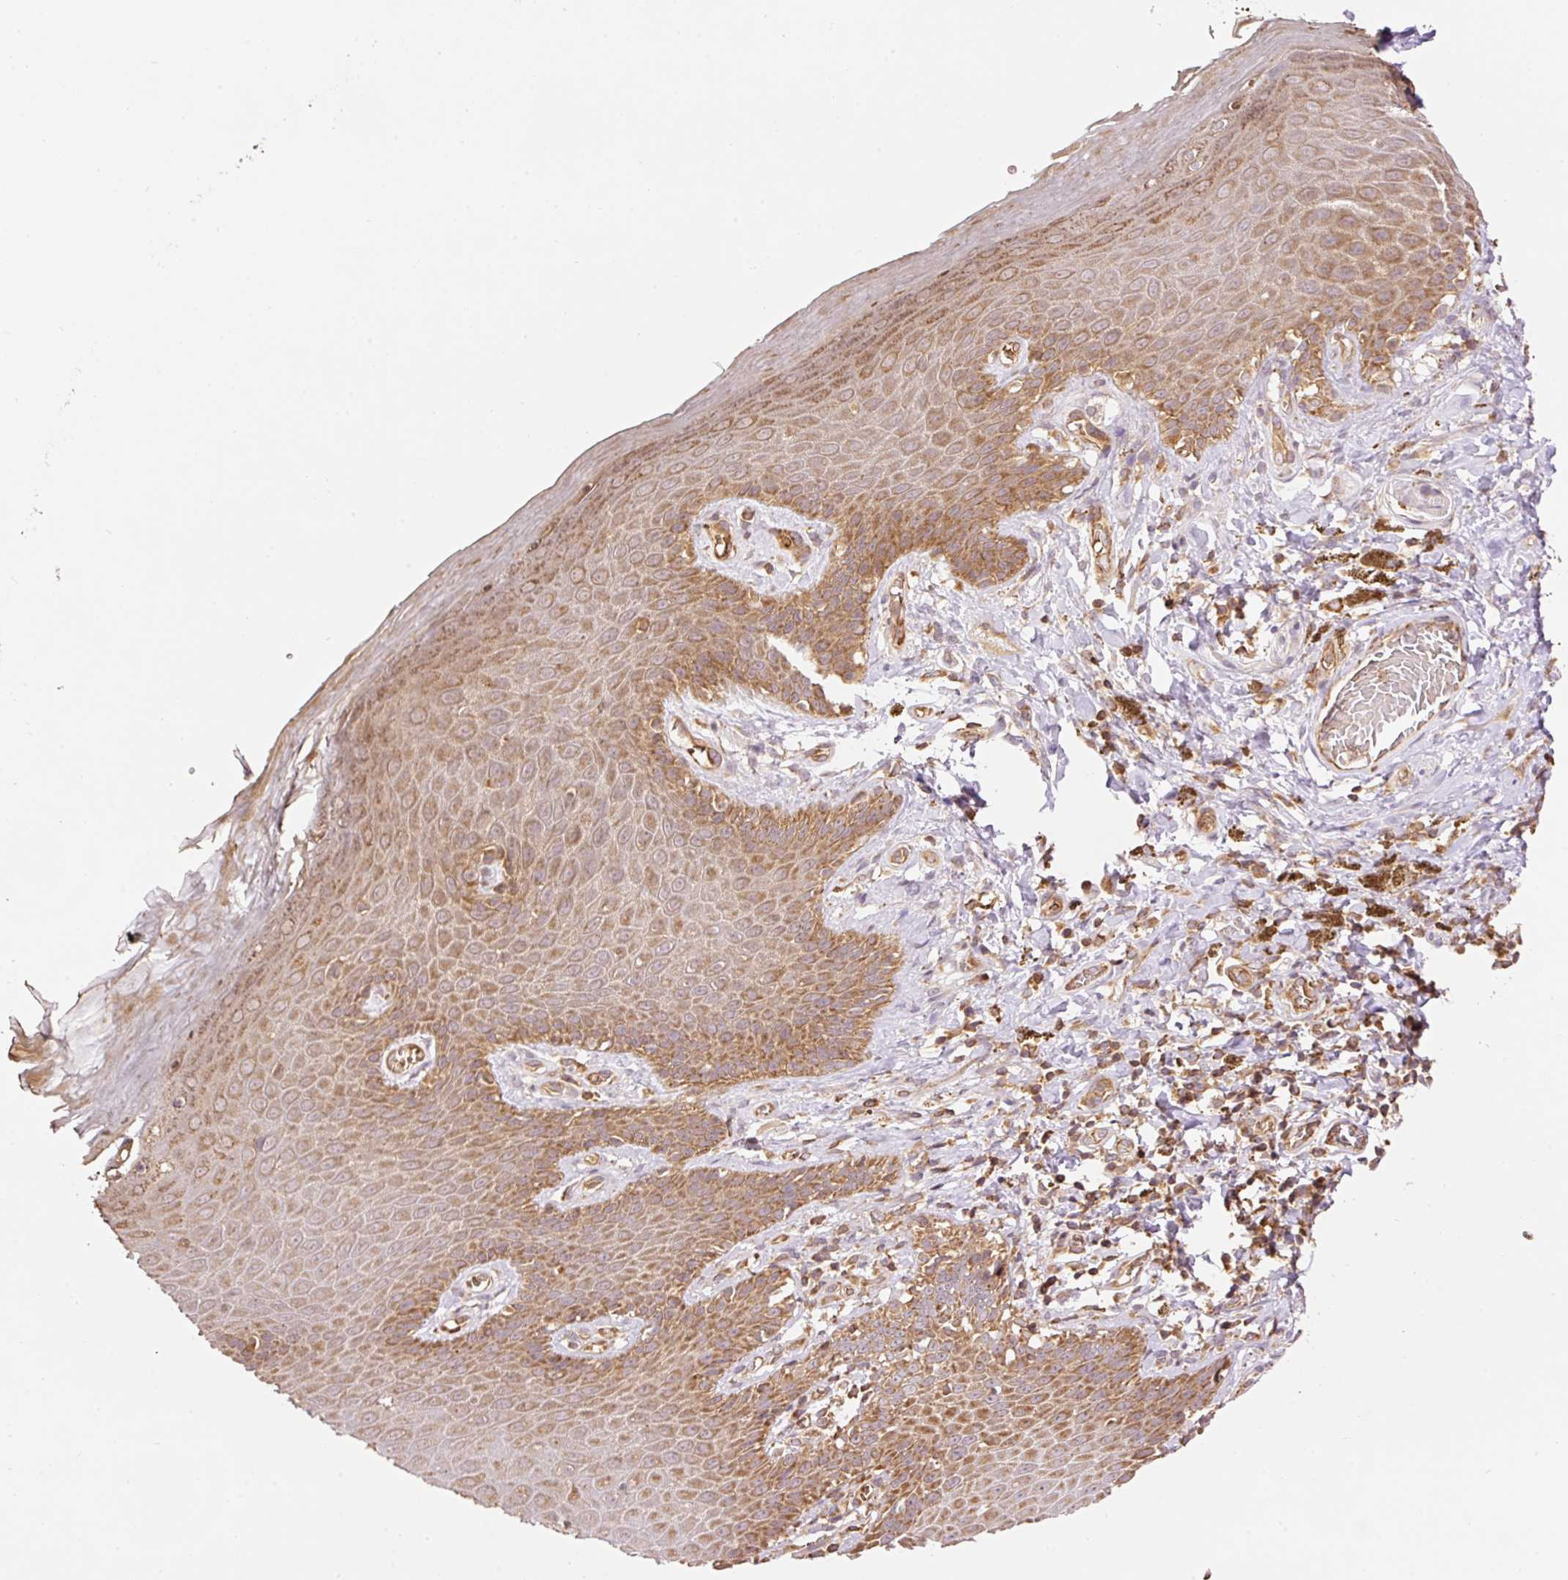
{"staining": {"intensity": "moderate", "quantity": ">75%", "location": "cytoplasmic/membranous"}, "tissue": "skin", "cell_type": "Epidermal cells", "image_type": "normal", "snomed": [{"axis": "morphology", "description": "Normal tissue, NOS"}, {"axis": "topography", "description": "Anal"}, {"axis": "topography", "description": "Peripheral nerve tissue"}], "caption": "Protein expression by immunohistochemistry exhibits moderate cytoplasmic/membranous staining in approximately >75% of epidermal cells in benign skin.", "gene": "ADCY4", "patient": {"sex": "male", "age": 53}}